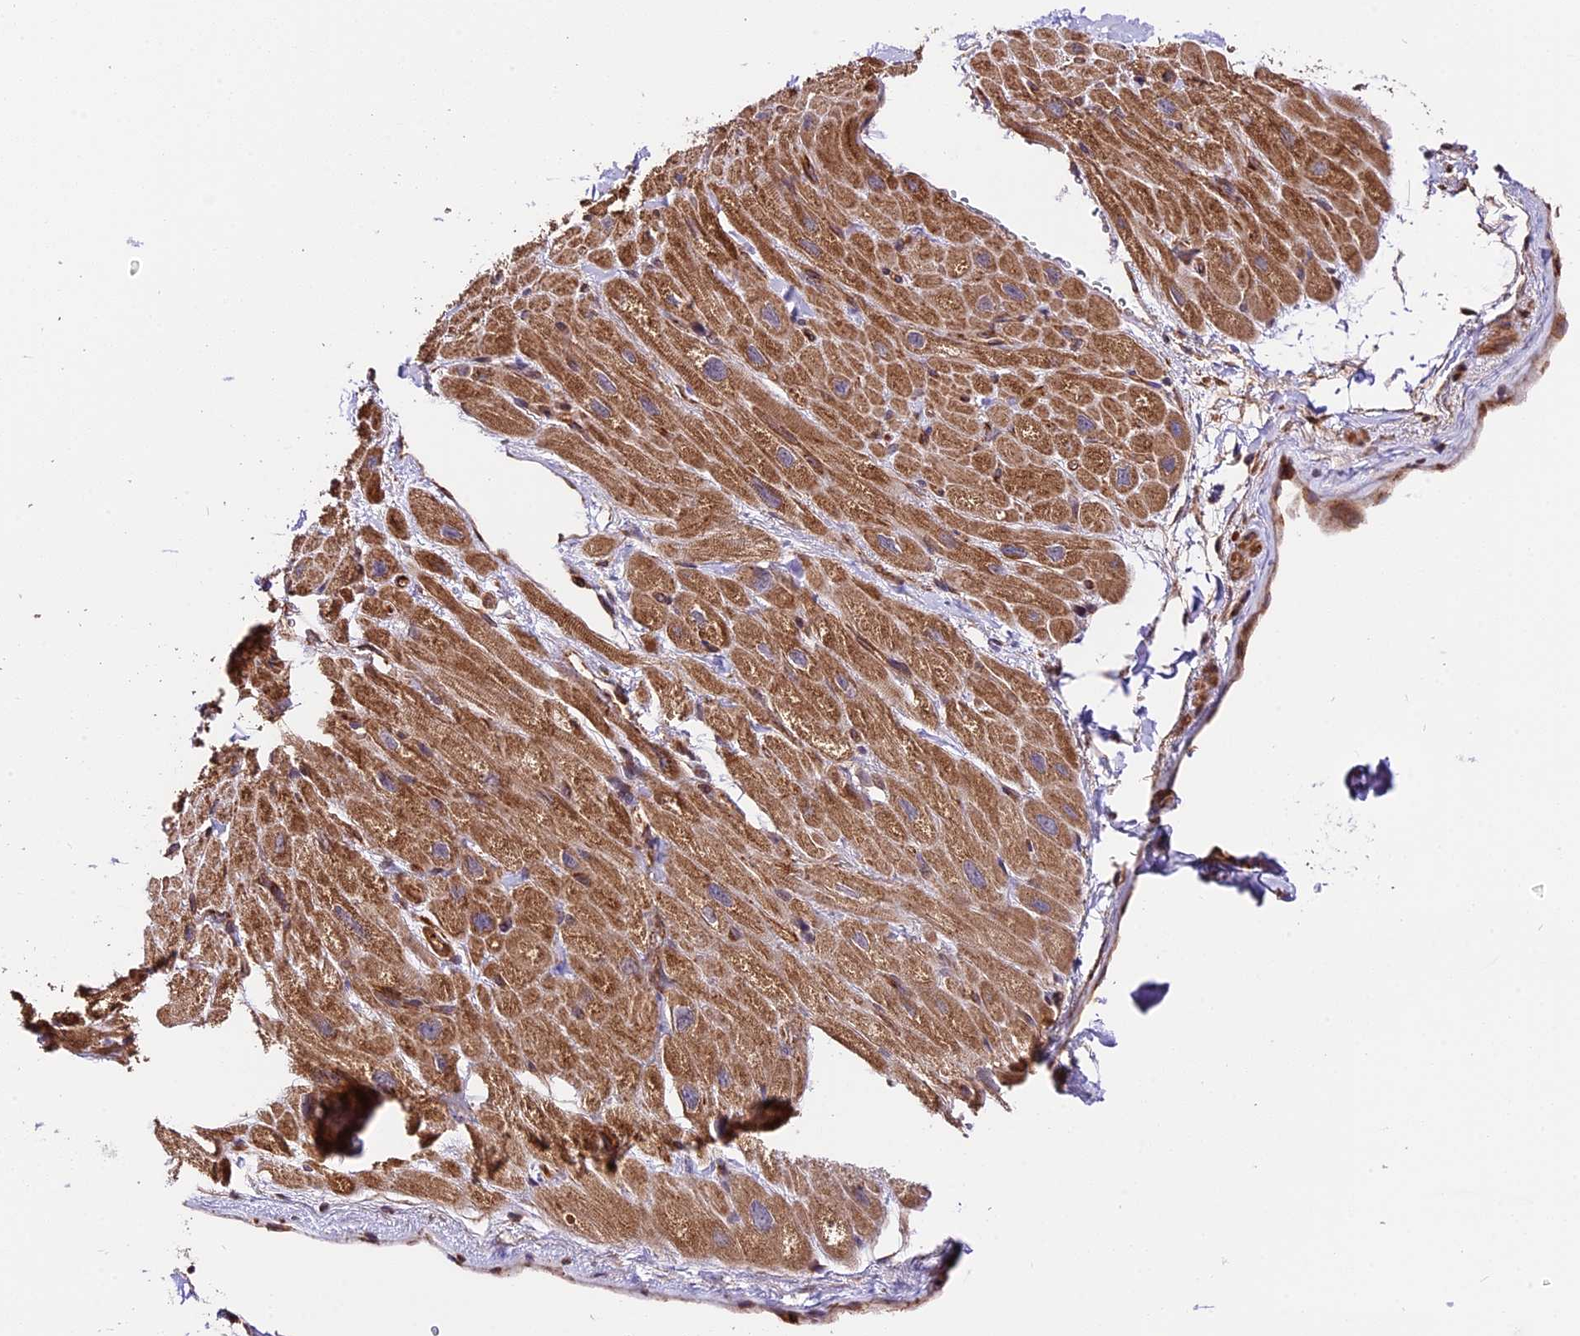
{"staining": {"intensity": "moderate", "quantity": "<25%", "location": "cytoplasmic/membranous"}, "tissue": "heart muscle", "cell_type": "Cardiomyocytes", "image_type": "normal", "snomed": [{"axis": "morphology", "description": "Normal tissue, NOS"}, {"axis": "topography", "description": "Heart"}], "caption": "Moderate cytoplasmic/membranous staining for a protein is identified in about <25% of cardiomyocytes of benign heart muscle using immunohistochemistry (IHC).", "gene": "HERPUD1", "patient": {"sex": "male", "age": 65}}